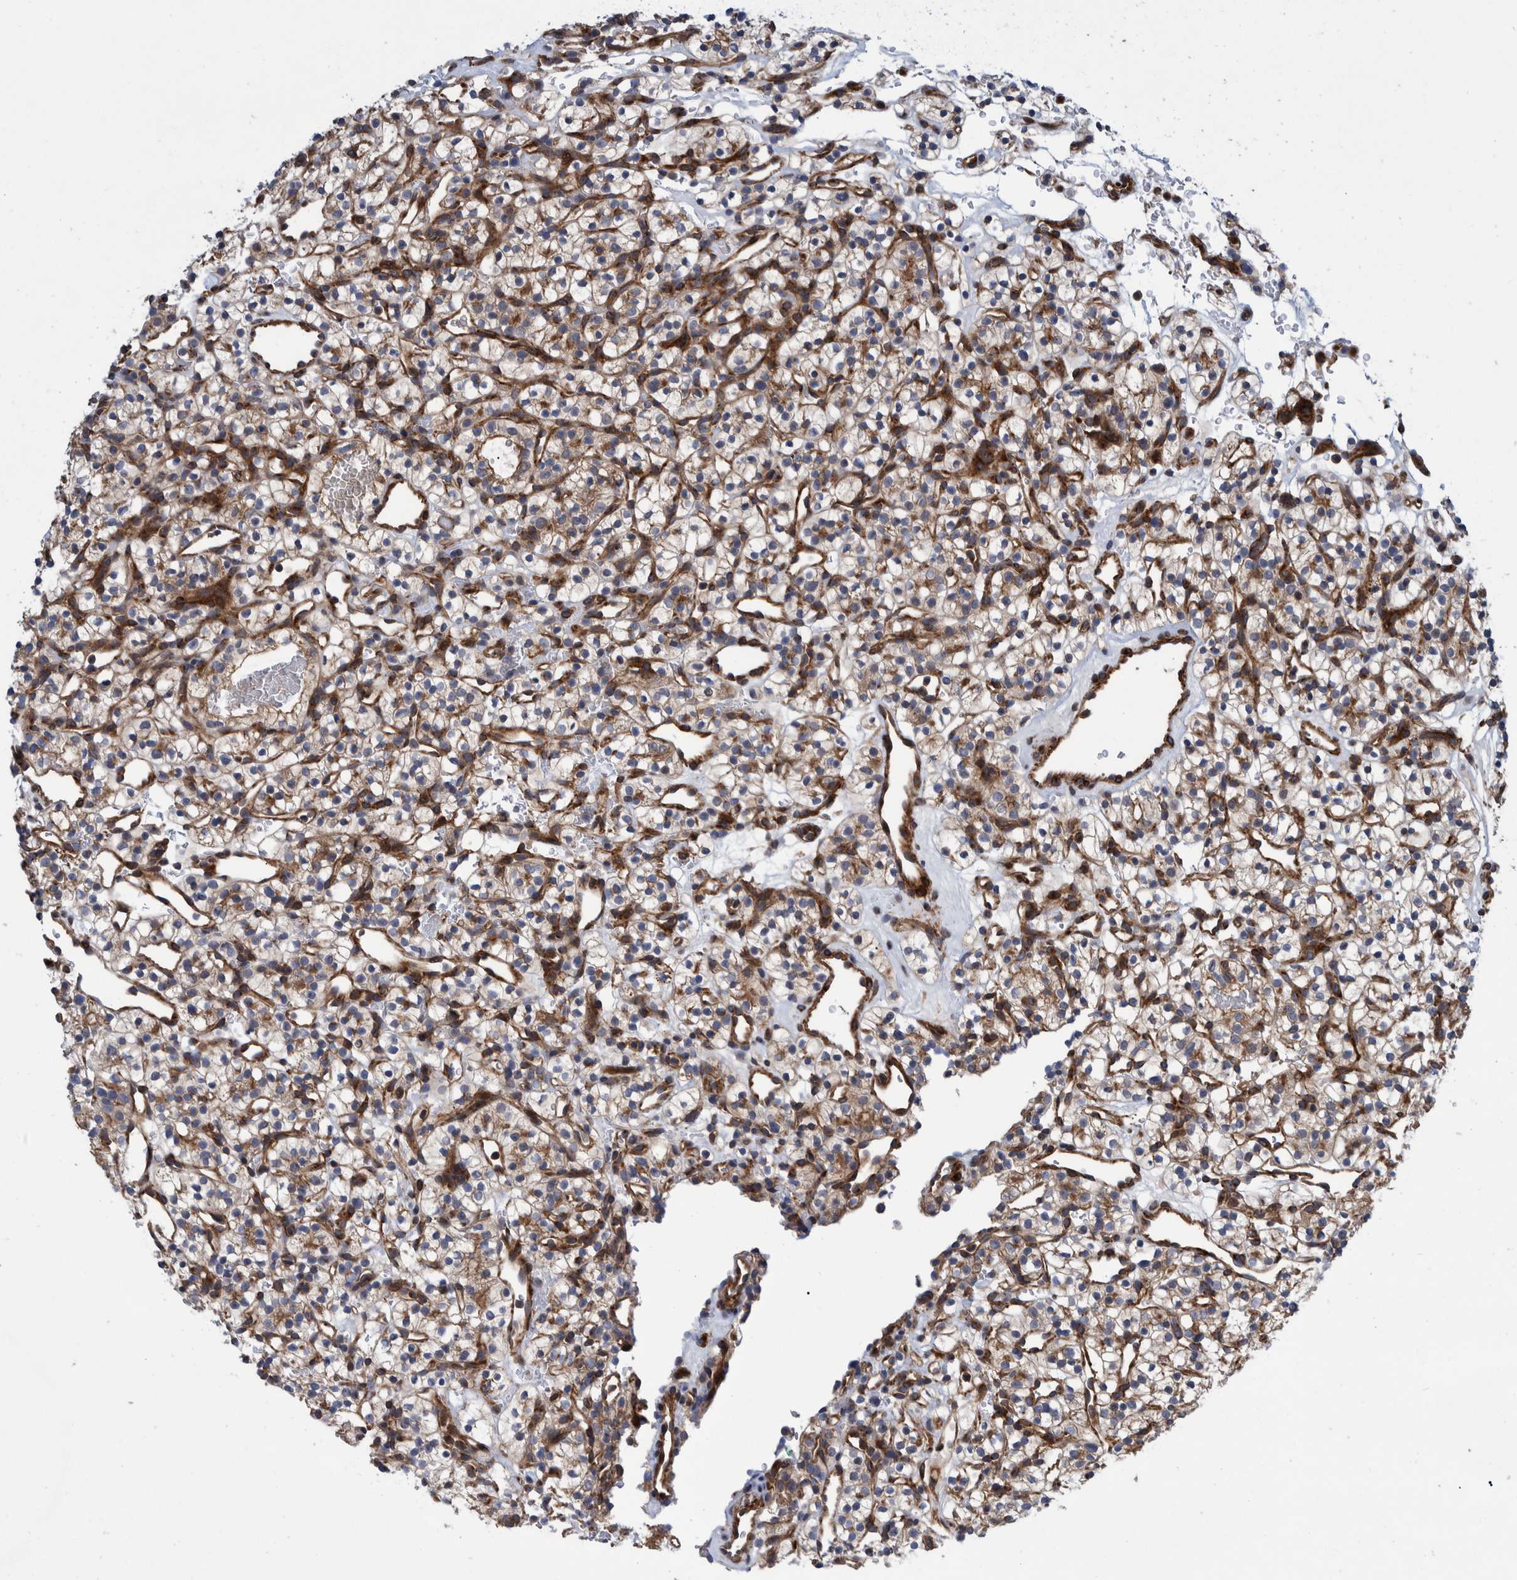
{"staining": {"intensity": "weak", "quantity": ">75%", "location": "cytoplasmic/membranous"}, "tissue": "renal cancer", "cell_type": "Tumor cells", "image_type": "cancer", "snomed": [{"axis": "morphology", "description": "Adenocarcinoma, NOS"}, {"axis": "topography", "description": "Kidney"}], "caption": "Immunohistochemistry (DAB) staining of renal cancer (adenocarcinoma) demonstrates weak cytoplasmic/membranous protein staining in approximately >75% of tumor cells.", "gene": "GRPEL2", "patient": {"sex": "female", "age": 57}}